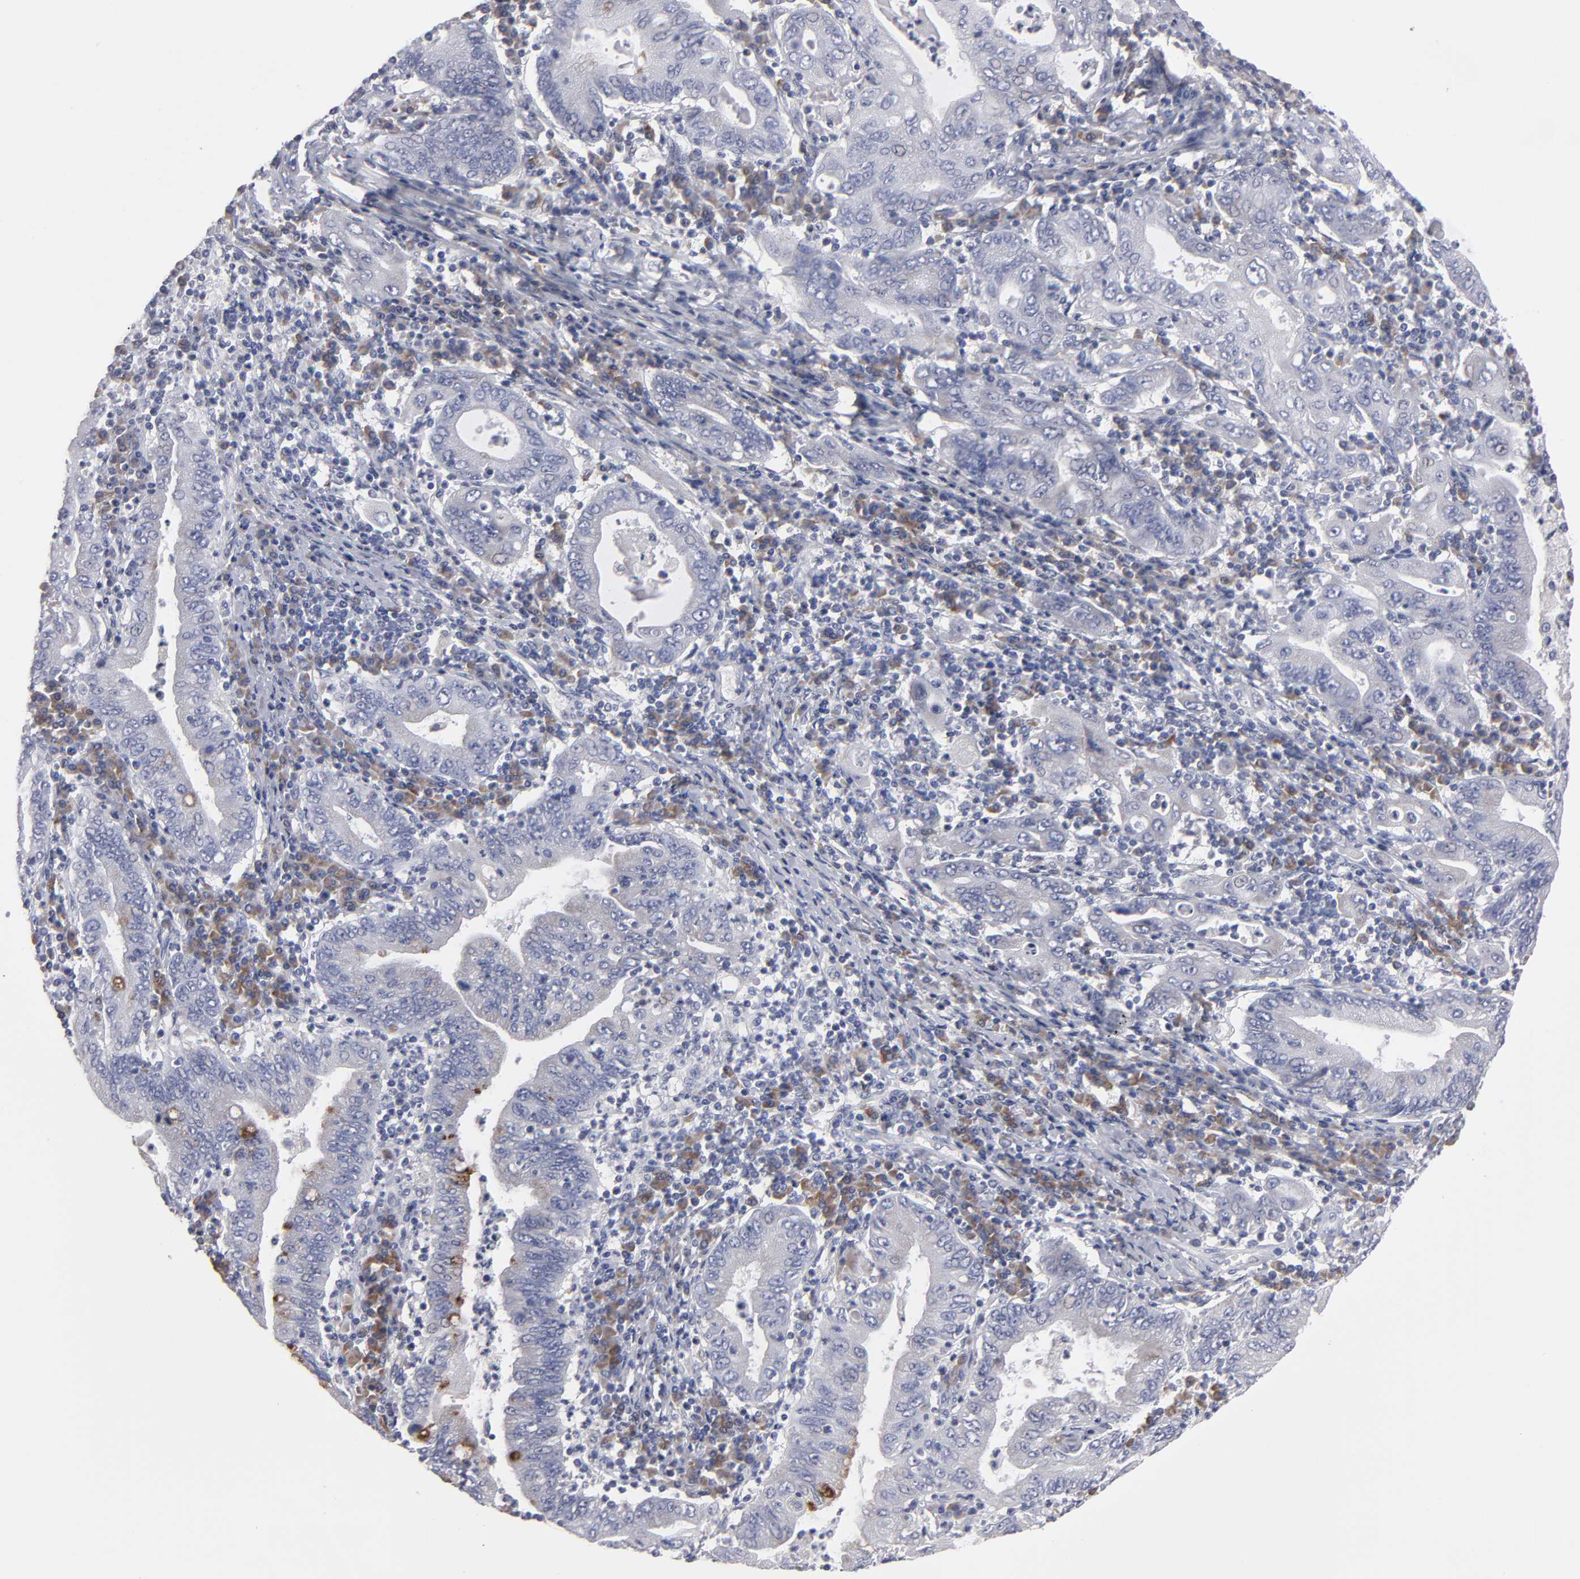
{"staining": {"intensity": "negative", "quantity": "none", "location": "none"}, "tissue": "stomach cancer", "cell_type": "Tumor cells", "image_type": "cancer", "snomed": [{"axis": "morphology", "description": "Normal tissue, NOS"}, {"axis": "morphology", "description": "Adenocarcinoma, NOS"}, {"axis": "topography", "description": "Esophagus"}, {"axis": "topography", "description": "Stomach, upper"}, {"axis": "topography", "description": "Peripheral nerve tissue"}], "caption": "This is an IHC micrograph of human stomach cancer. There is no positivity in tumor cells.", "gene": "CCDC80", "patient": {"sex": "male", "age": 62}}